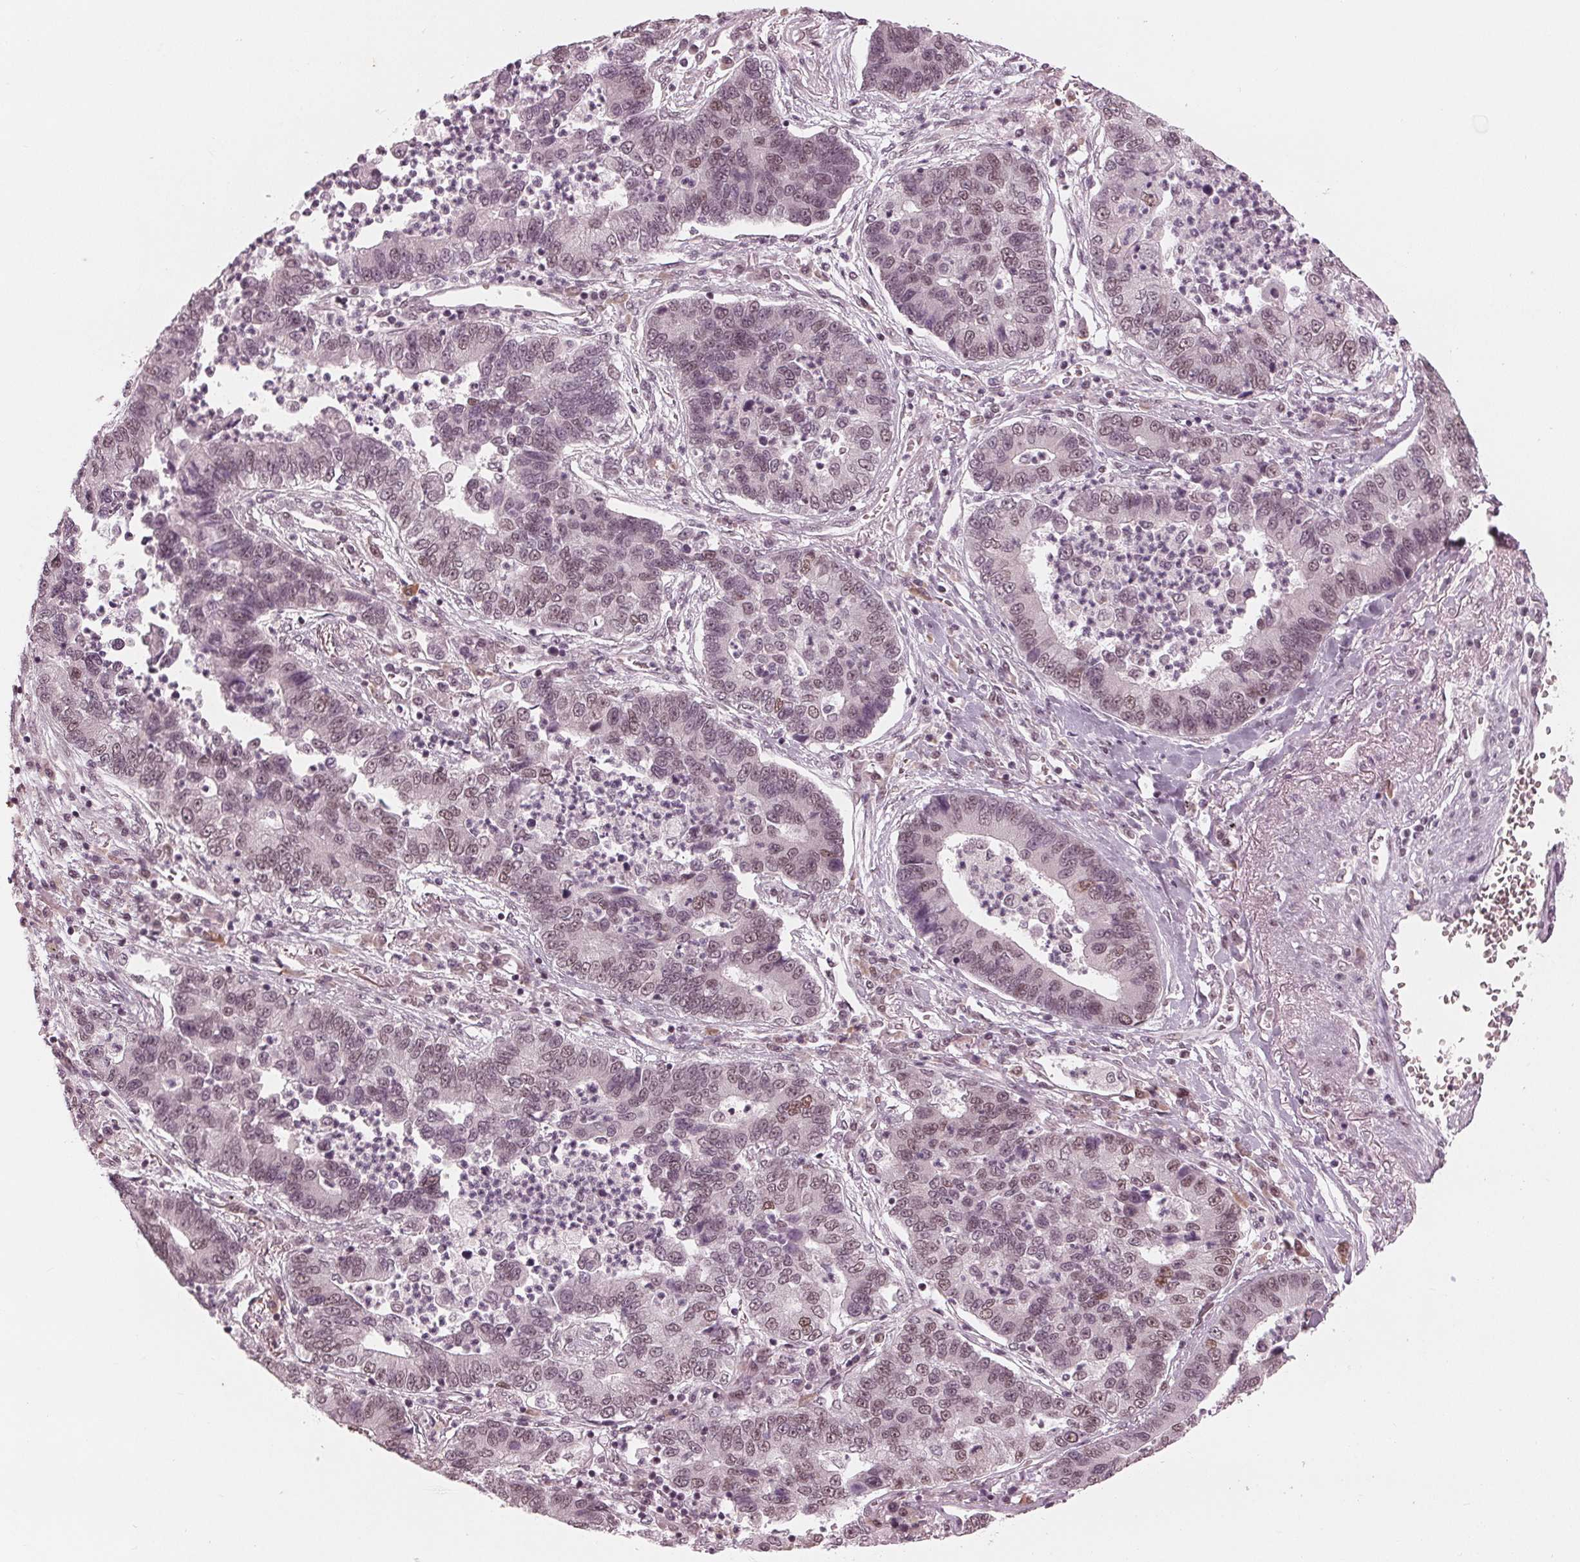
{"staining": {"intensity": "weak", "quantity": "<25%", "location": "nuclear"}, "tissue": "lung cancer", "cell_type": "Tumor cells", "image_type": "cancer", "snomed": [{"axis": "morphology", "description": "Adenocarcinoma, NOS"}, {"axis": "topography", "description": "Lung"}], "caption": "This is an immunohistochemistry (IHC) image of lung cancer (adenocarcinoma). There is no expression in tumor cells.", "gene": "DNMT3L", "patient": {"sex": "female", "age": 57}}